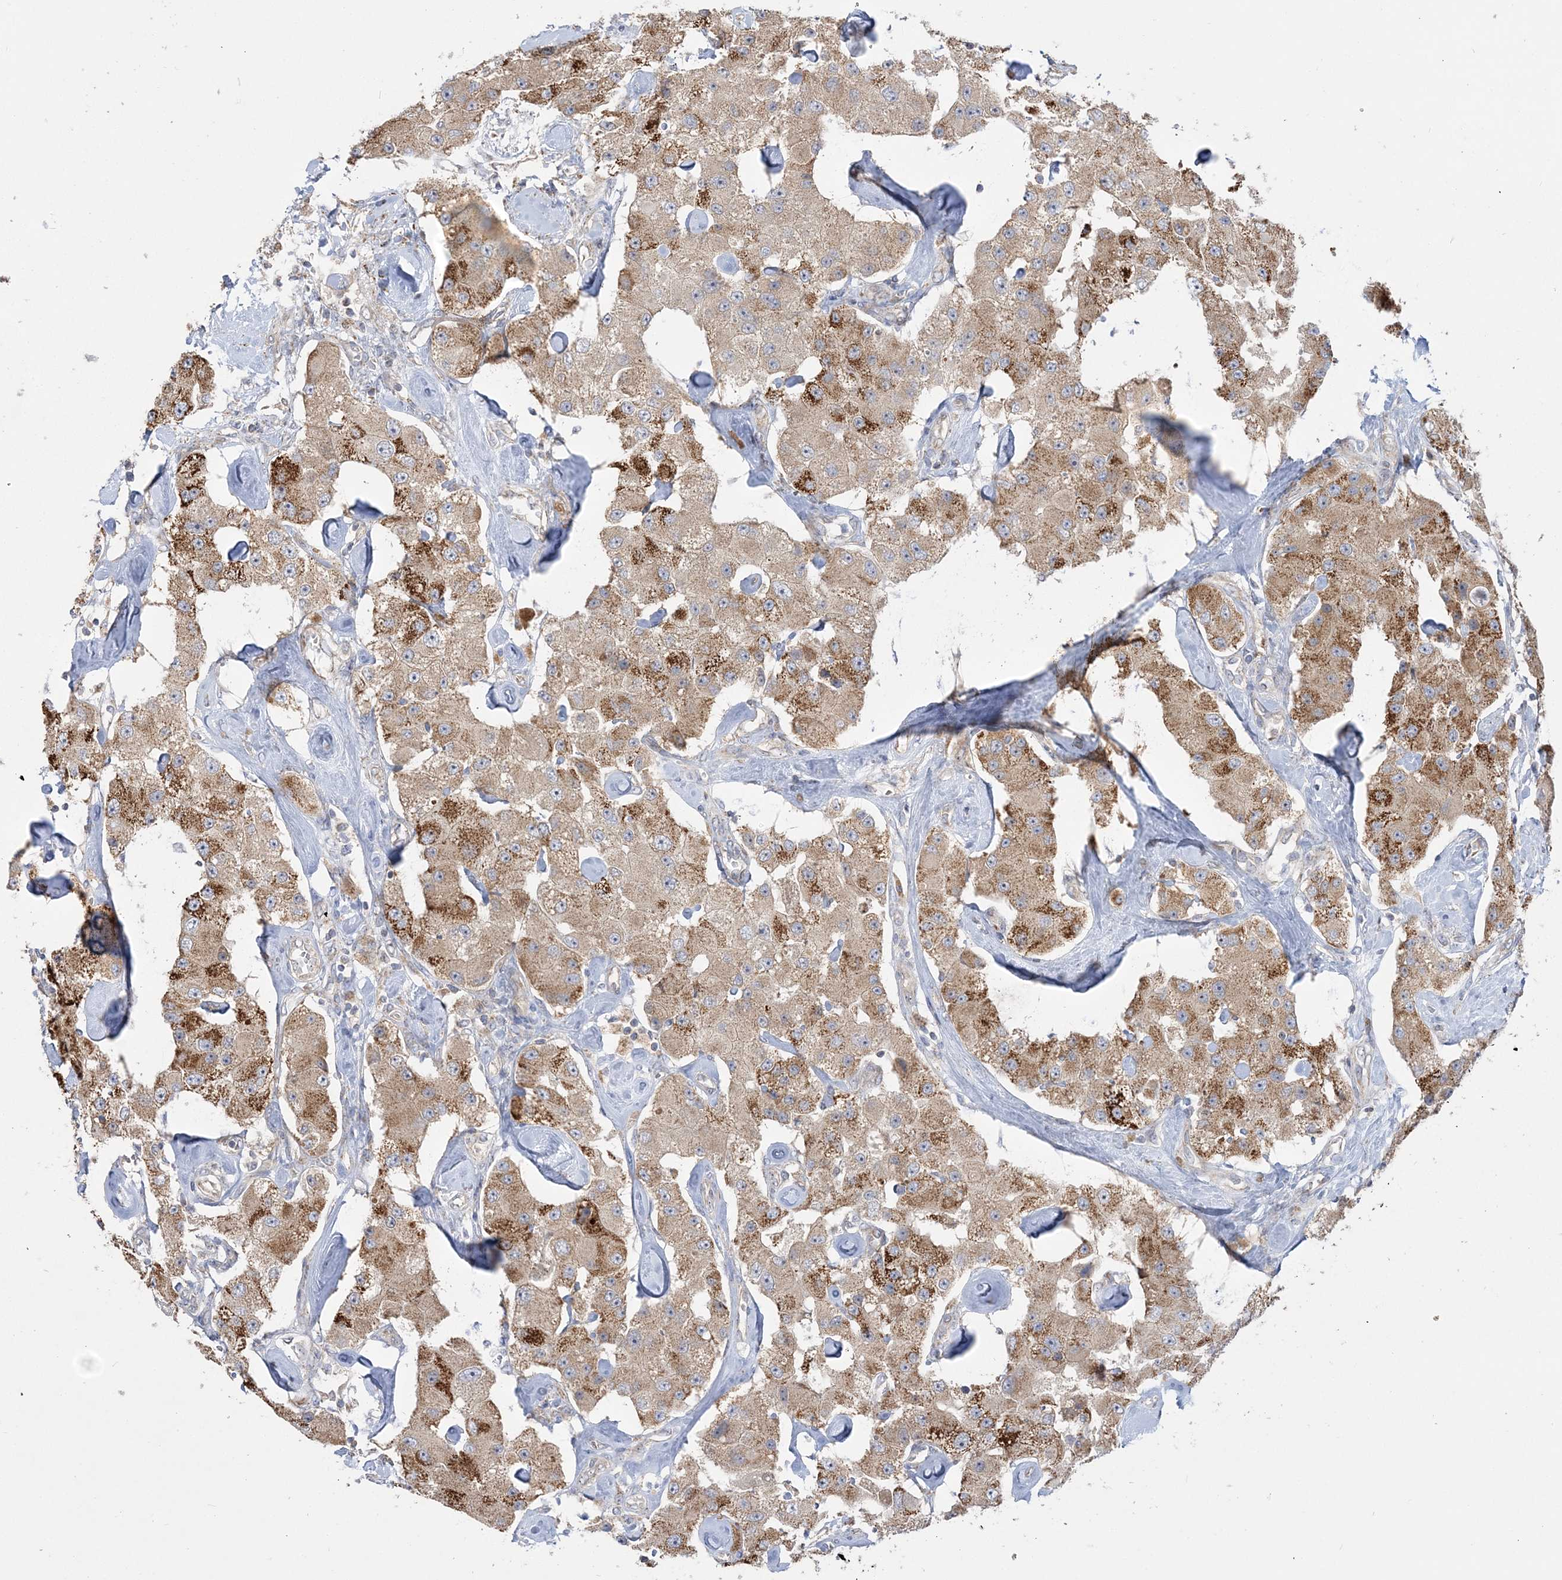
{"staining": {"intensity": "moderate", "quantity": ">75%", "location": "cytoplasmic/membranous"}, "tissue": "carcinoid", "cell_type": "Tumor cells", "image_type": "cancer", "snomed": [{"axis": "morphology", "description": "Carcinoid, malignant, NOS"}, {"axis": "topography", "description": "Pancreas"}], "caption": "Immunohistochemistry (IHC) photomicrograph of carcinoid stained for a protein (brown), which reveals medium levels of moderate cytoplasmic/membranous expression in about >75% of tumor cells.", "gene": "MMADHC", "patient": {"sex": "male", "age": 41}}